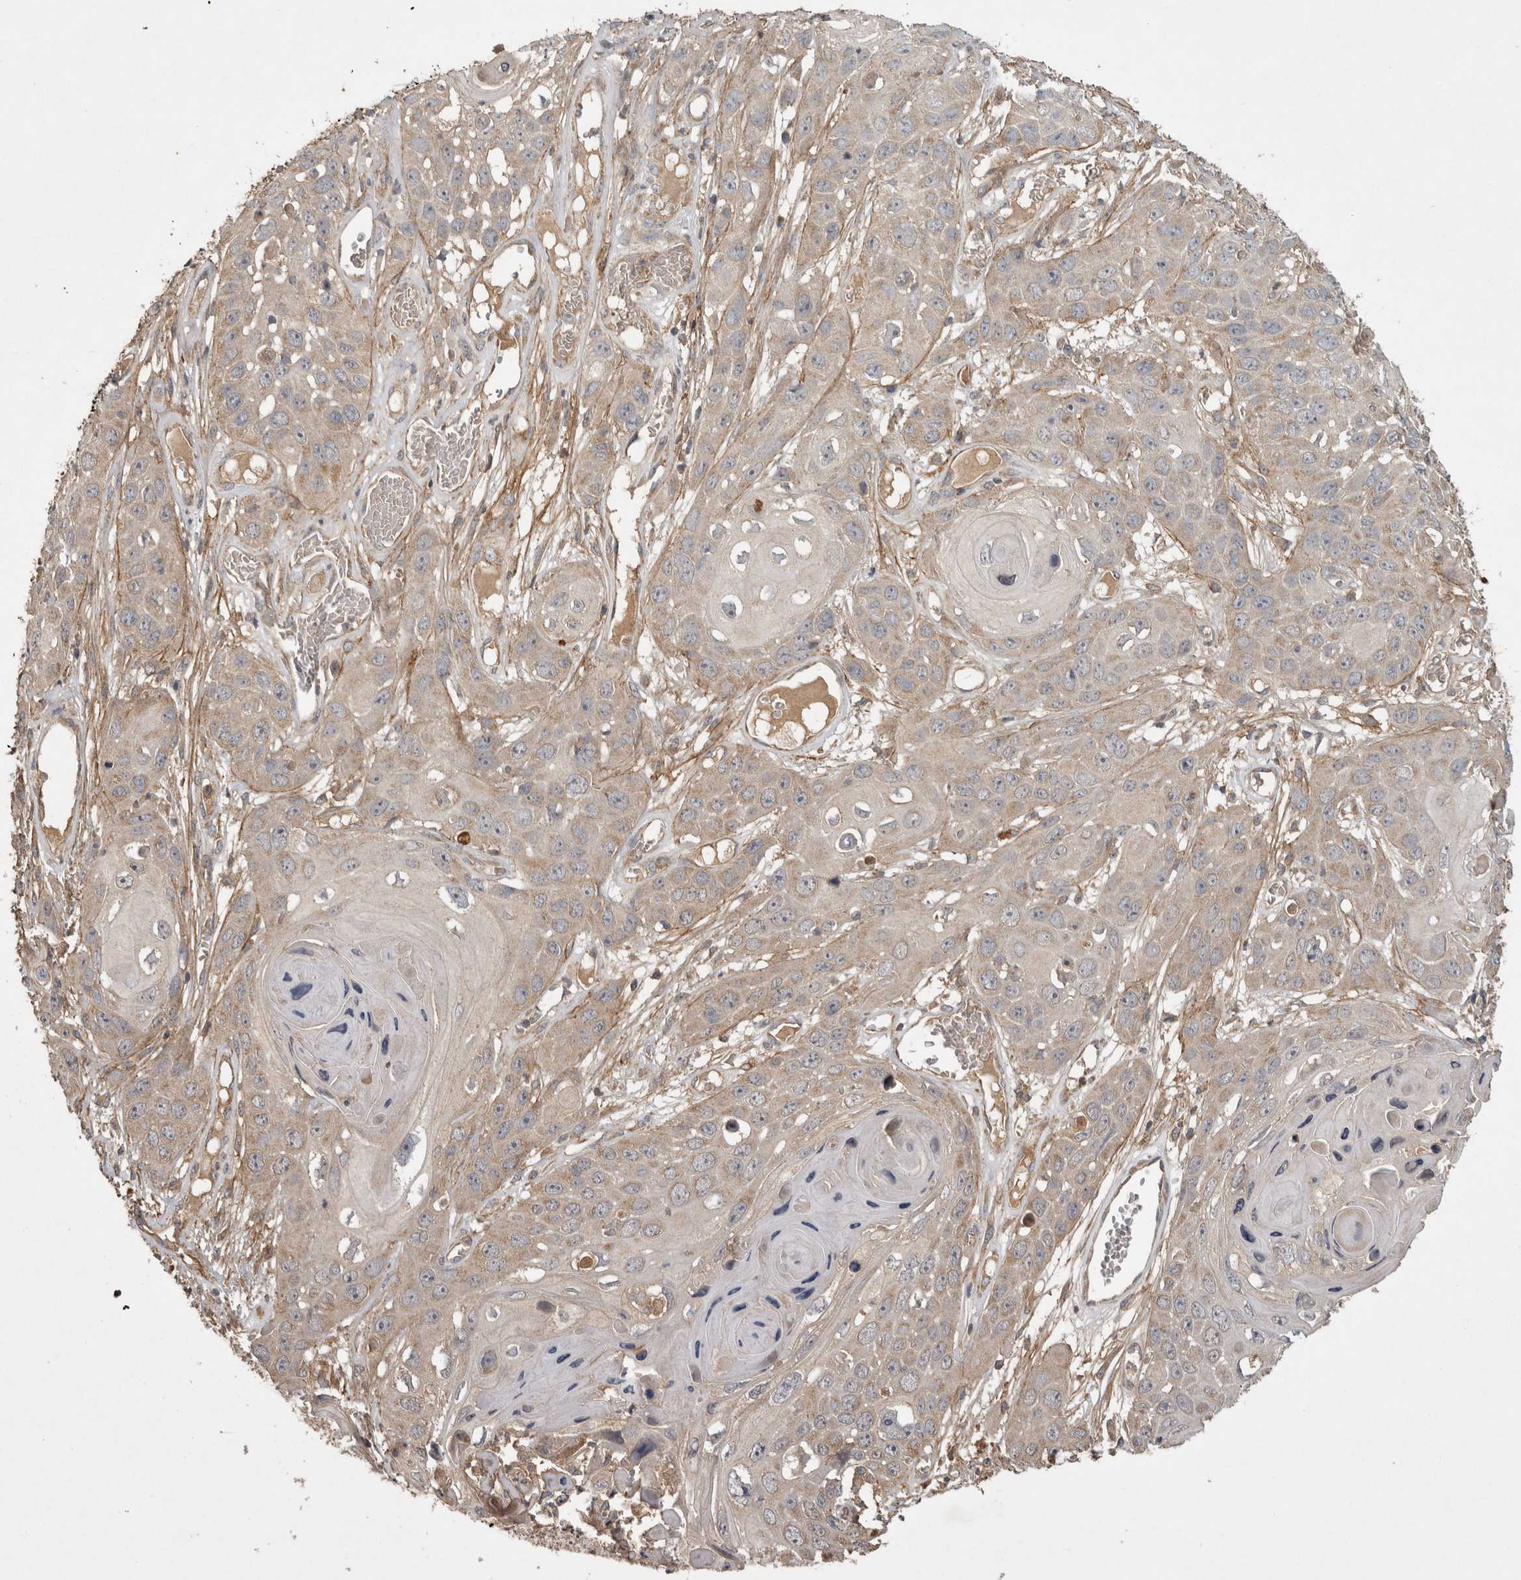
{"staining": {"intensity": "weak", "quantity": "25%-75%", "location": "cytoplasmic/membranous"}, "tissue": "skin cancer", "cell_type": "Tumor cells", "image_type": "cancer", "snomed": [{"axis": "morphology", "description": "Squamous cell carcinoma, NOS"}, {"axis": "topography", "description": "Skin"}], "caption": "High-magnification brightfield microscopy of skin cancer (squamous cell carcinoma) stained with DAB (brown) and counterstained with hematoxylin (blue). tumor cells exhibit weak cytoplasmic/membranous staining is appreciated in approximately25%-75% of cells.", "gene": "TRMT61B", "patient": {"sex": "male", "age": 55}}